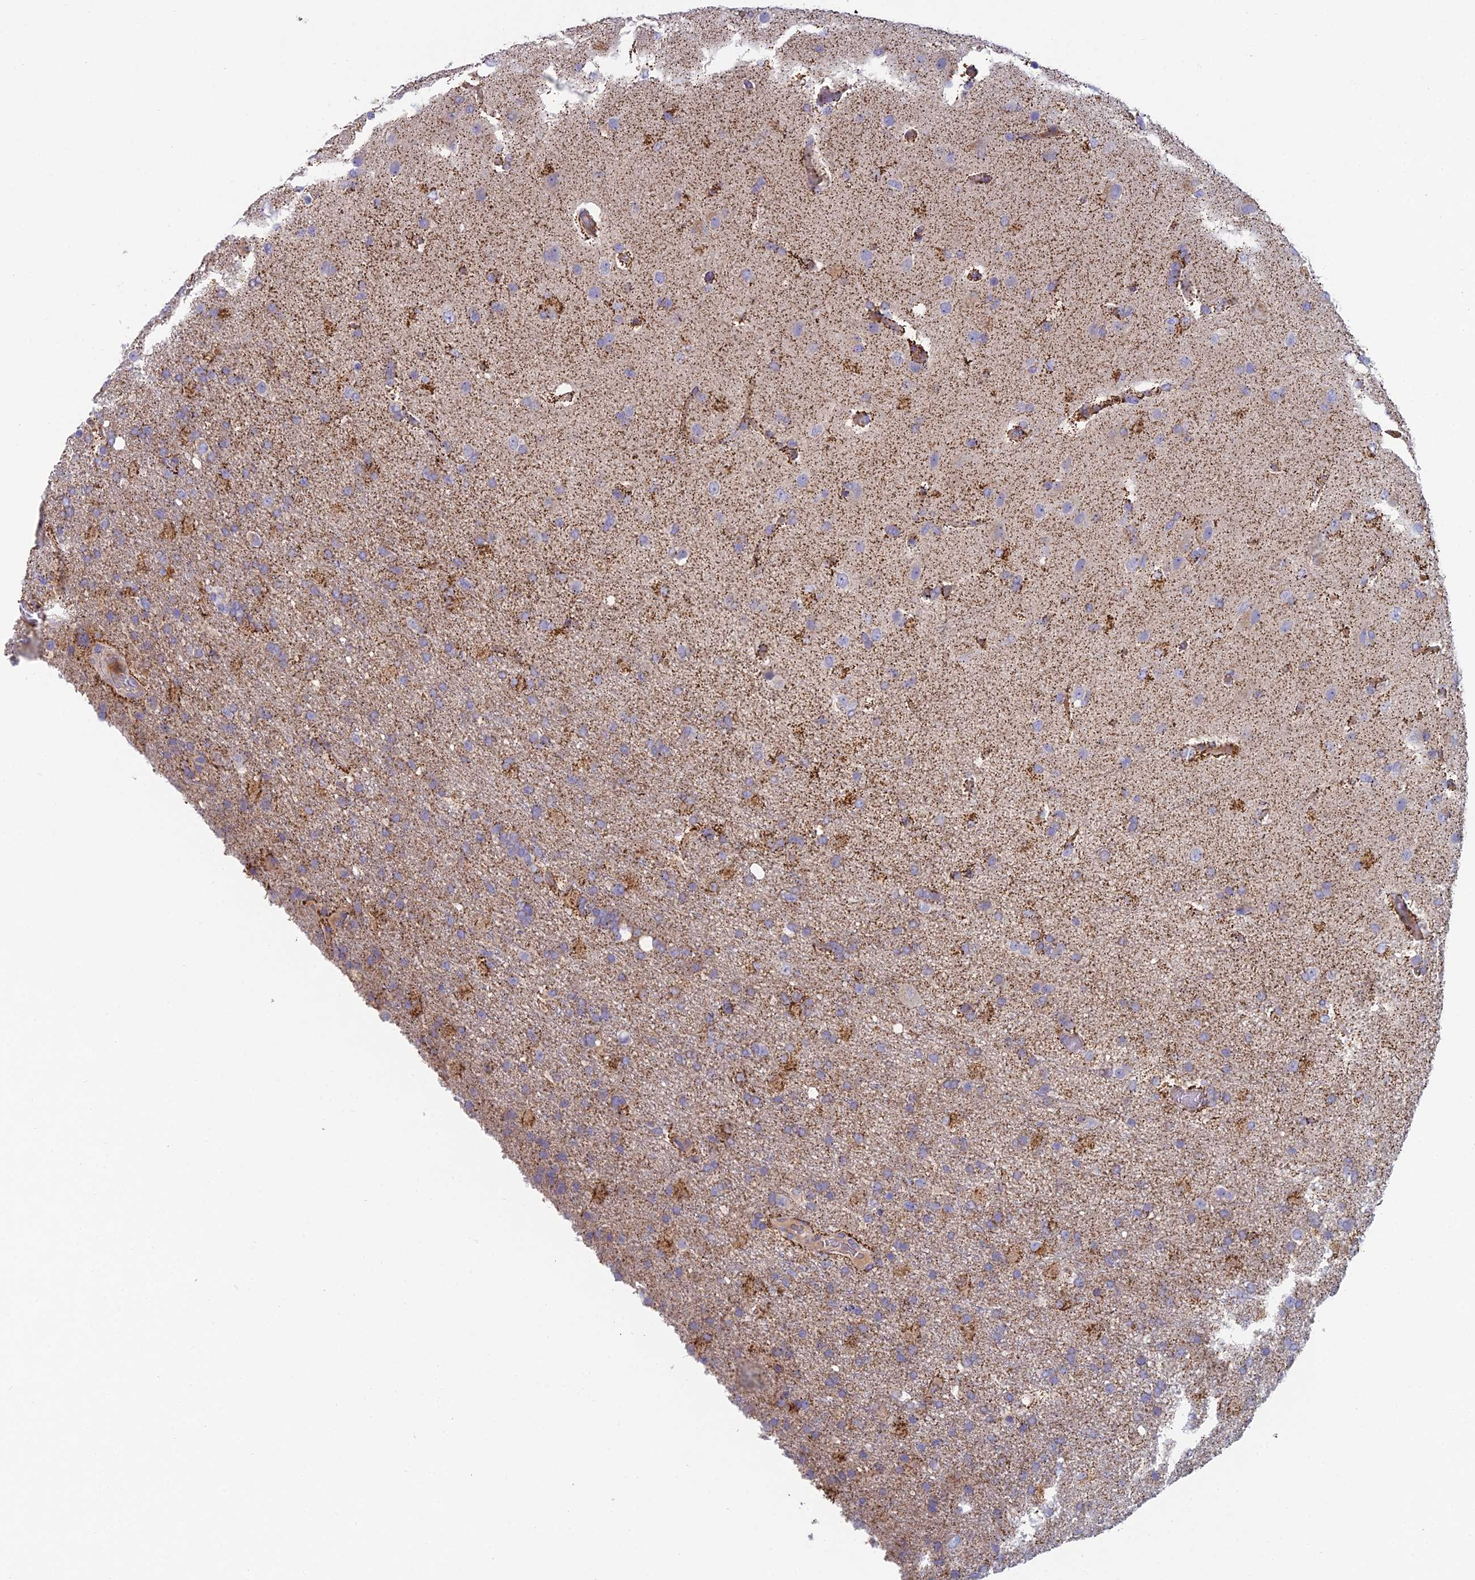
{"staining": {"intensity": "moderate", "quantity": "<25%", "location": "cytoplasmic/membranous"}, "tissue": "glioma", "cell_type": "Tumor cells", "image_type": "cancer", "snomed": [{"axis": "morphology", "description": "Glioma, malignant, High grade"}, {"axis": "topography", "description": "Brain"}], "caption": "IHC micrograph of neoplastic tissue: malignant glioma (high-grade) stained using immunohistochemistry (IHC) exhibits low levels of moderate protein expression localized specifically in the cytoplasmic/membranous of tumor cells, appearing as a cytoplasmic/membranous brown color.", "gene": "IFTAP", "patient": {"sex": "female", "age": 74}}